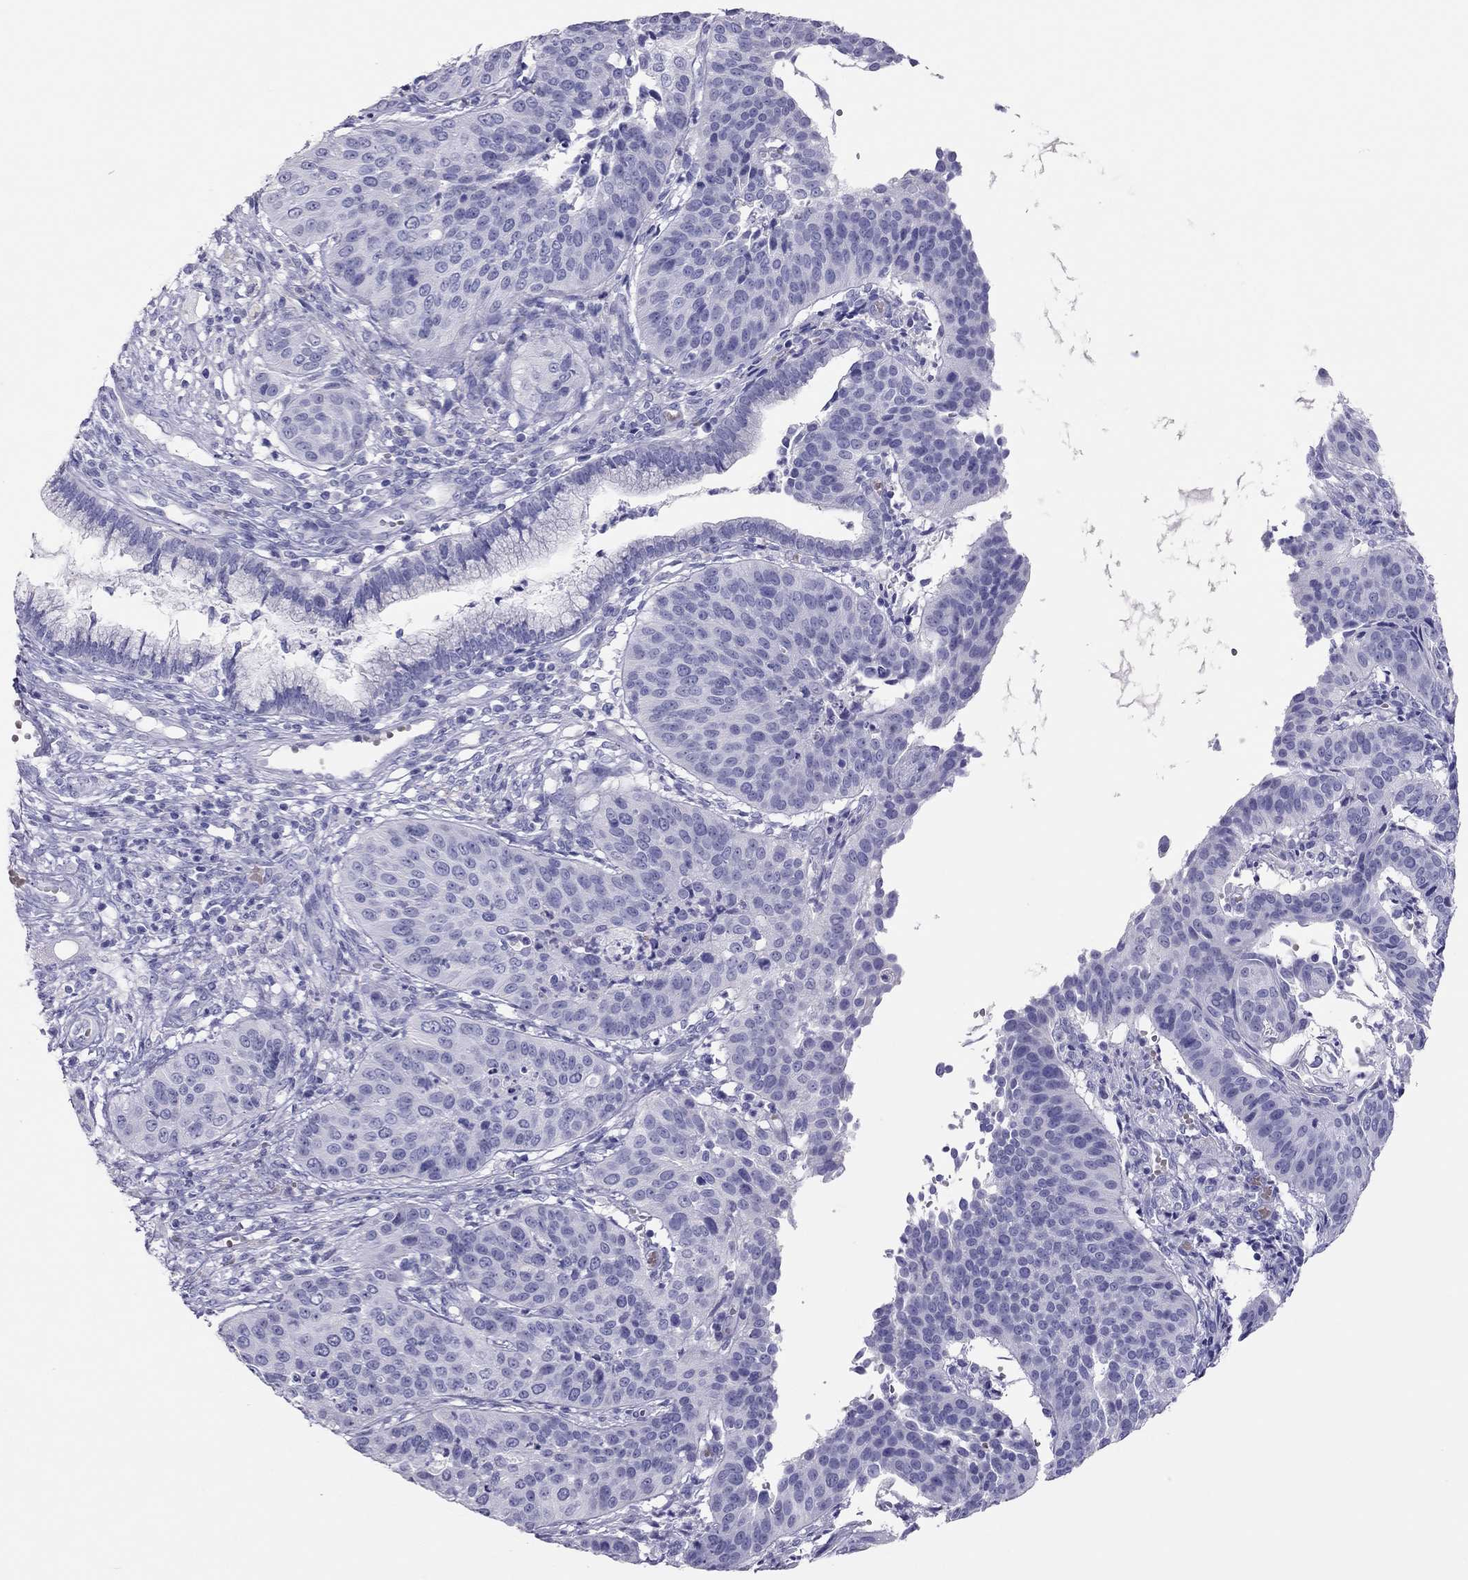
{"staining": {"intensity": "negative", "quantity": "none", "location": "none"}, "tissue": "cervical cancer", "cell_type": "Tumor cells", "image_type": "cancer", "snomed": [{"axis": "morphology", "description": "Normal tissue, NOS"}, {"axis": "morphology", "description": "Squamous cell carcinoma, NOS"}, {"axis": "topography", "description": "Cervix"}], "caption": "Tumor cells are negative for protein expression in human cervical cancer.", "gene": "TSHB", "patient": {"sex": "female", "age": 39}}